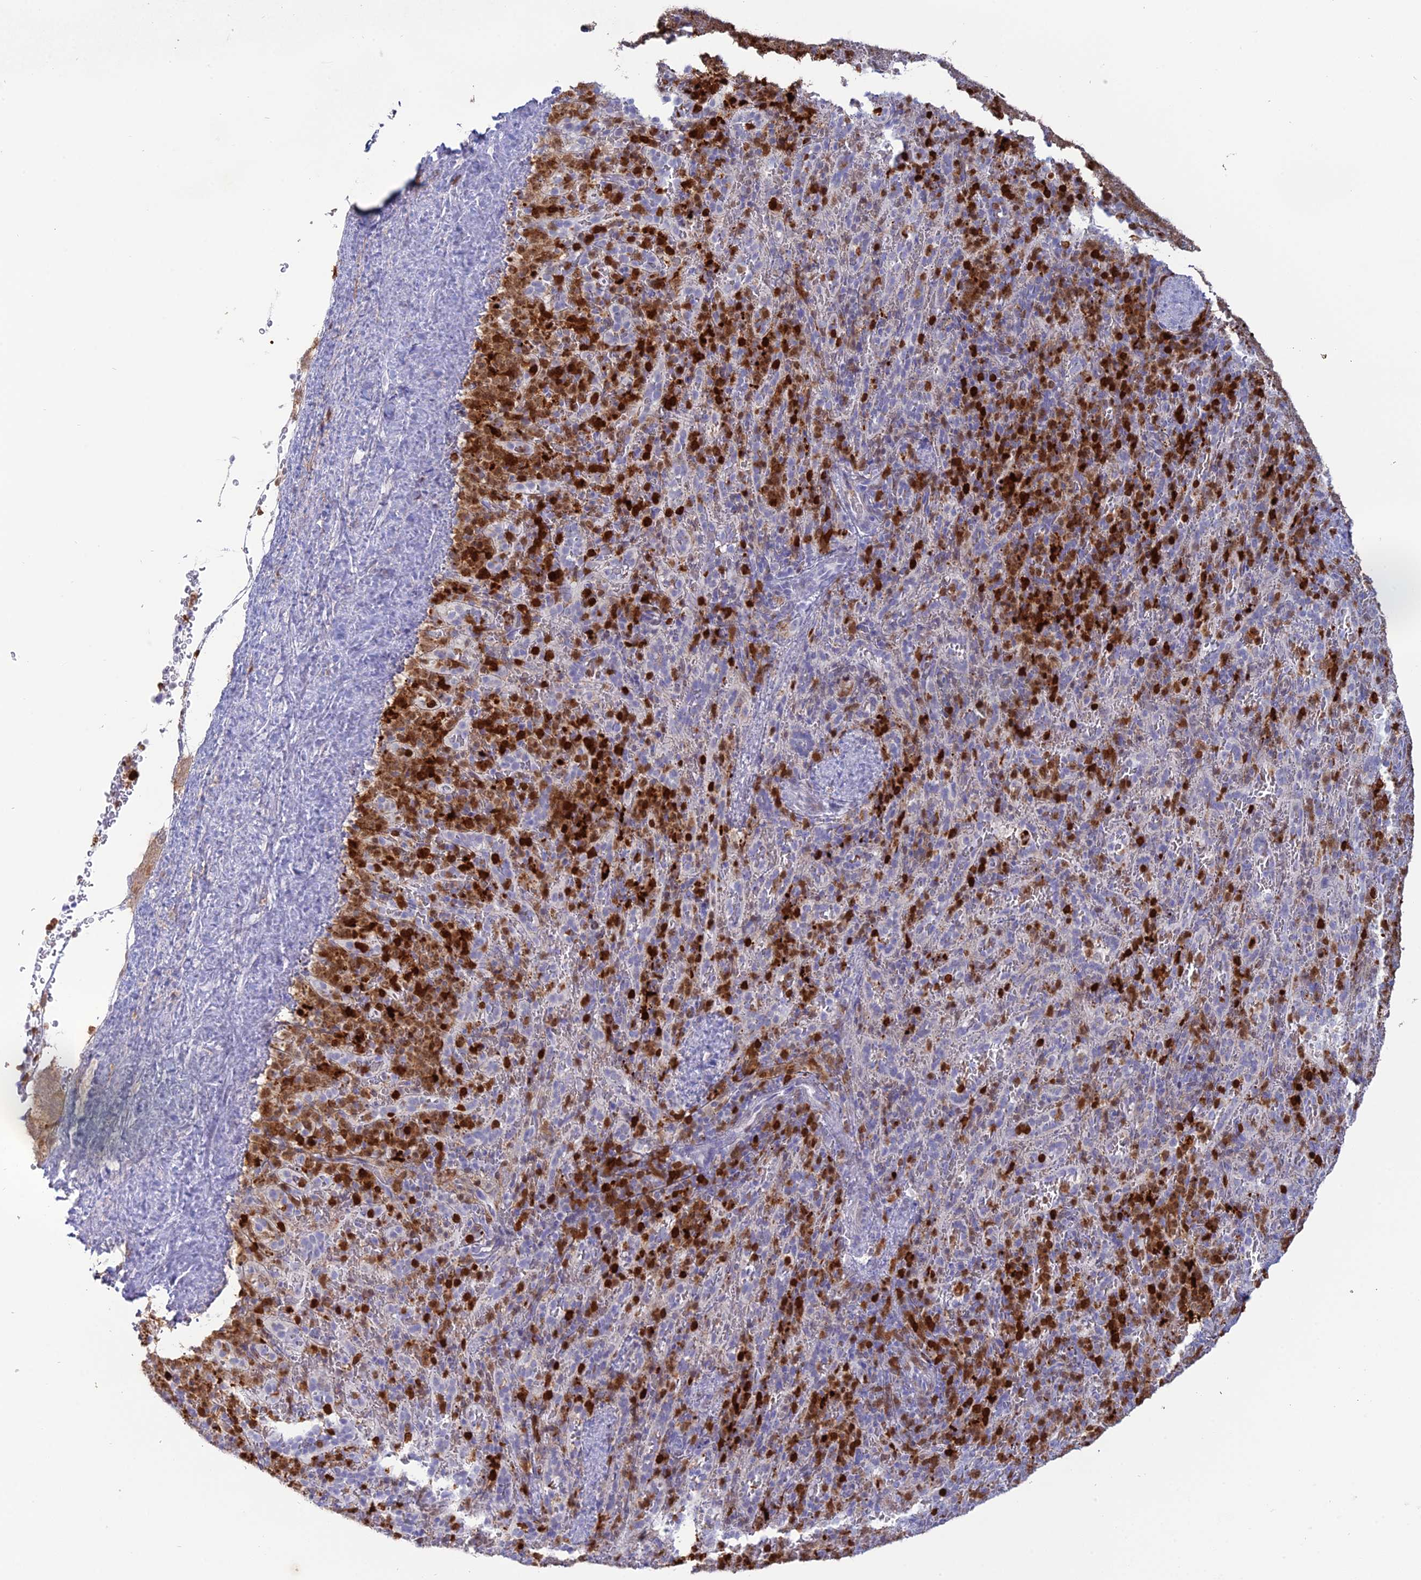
{"staining": {"intensity": "strong", "quantity": "25%-75%", "location": "cytoplasmic/membranous,nuclear"}, "tissue": "spleen", "cell_type": "Cells in red pulp", "image_type": "normal", "snomed": [{"axis": "morphology", "description": "Normal tissue, NOS"}, {"axis": "topography", "description": "Spleen"}], "caption": "Spleen stained with a brown dye displays strong cytoplasmic/membranous,nuclear positive expression in approximately 25%-75% of cells in red pulp.", "gene": "PGBD4", "patient": {"sex": "female", "age": 21}}